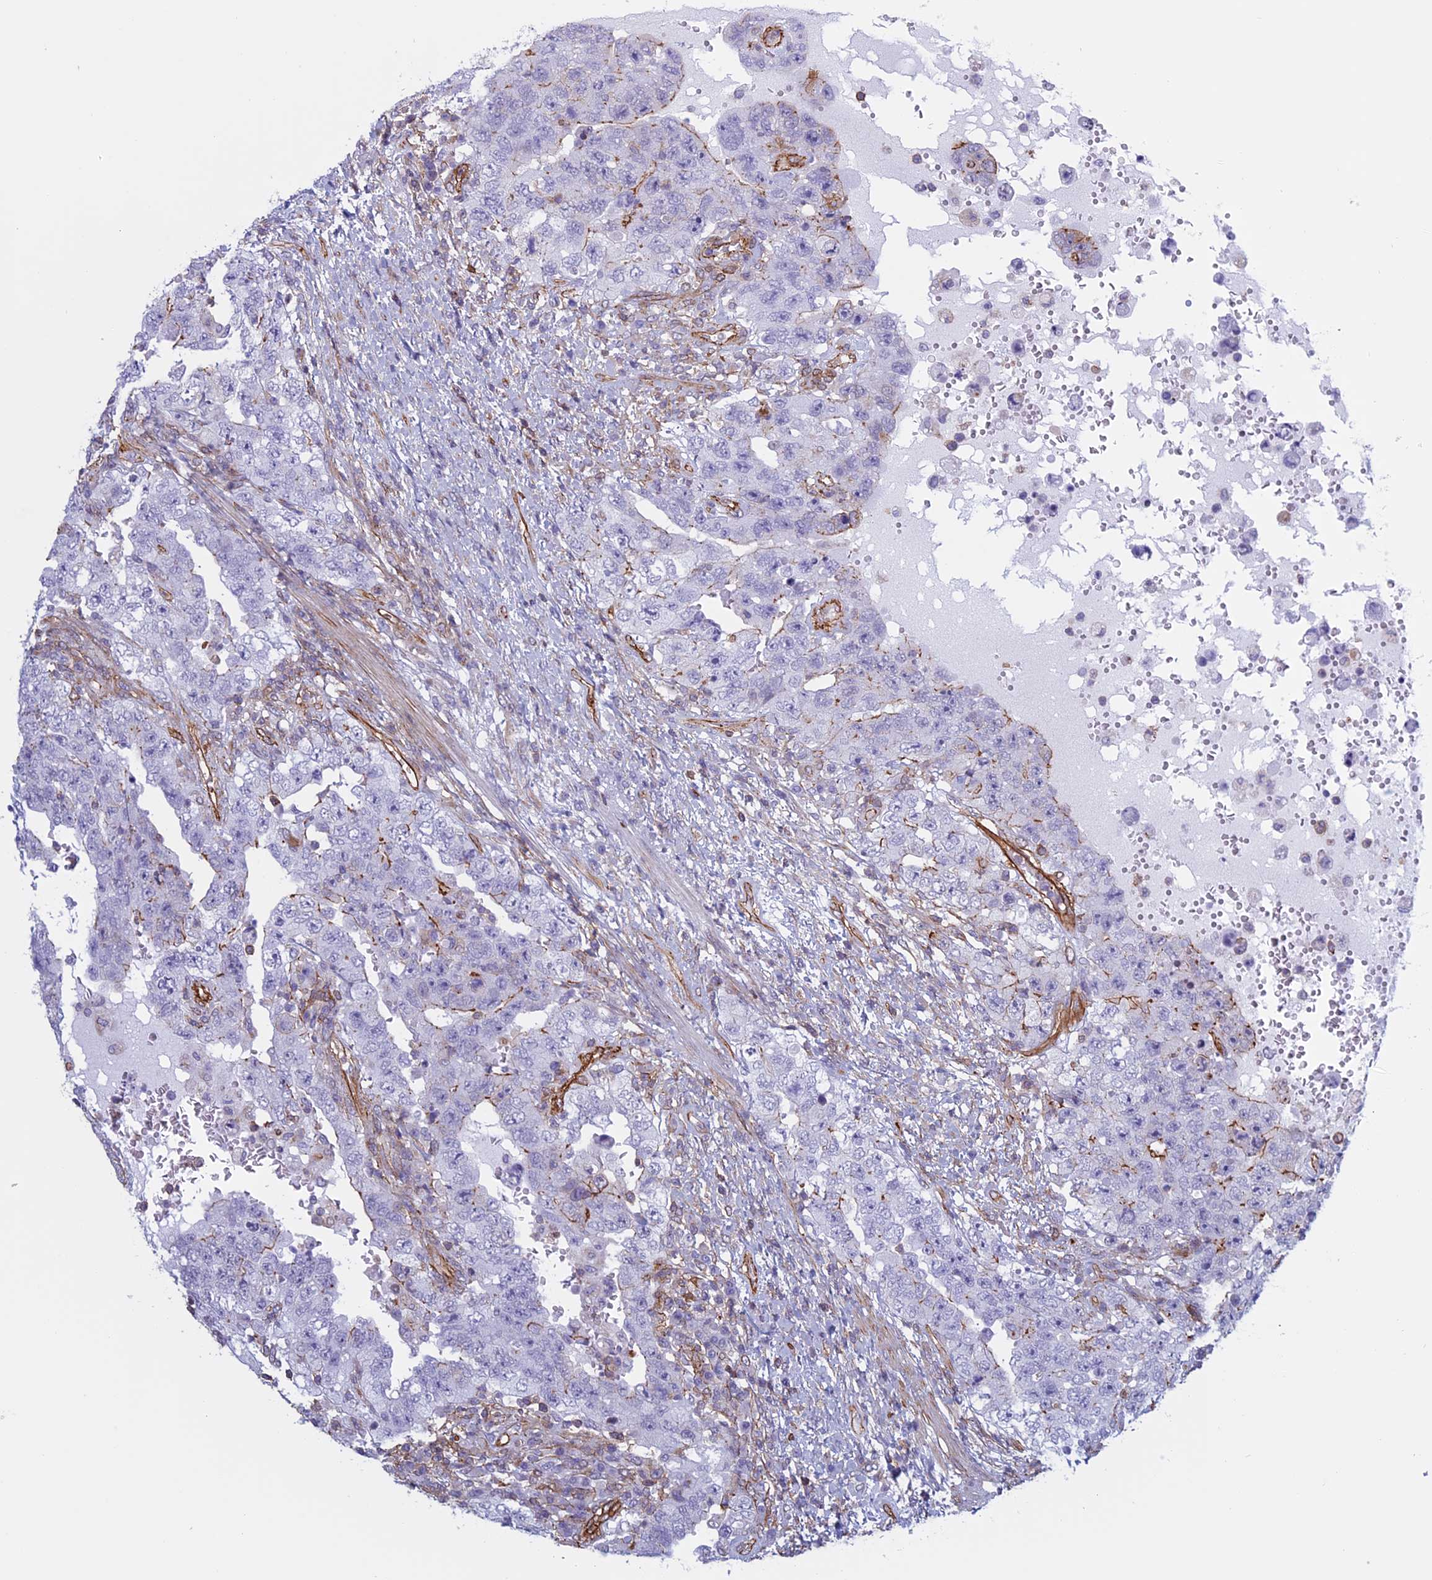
{"staining": {"intensity": "moderate", "quantity": "<25%", "location": "cytoplasmic/membranous"}, "tissue": "testis cancer", "cell_type": "Tumor cells", "image_type": "cancer", "snomed": [{"axis": "morphology", "description": "Carcinoma, Embryonal, NOS"}, {"axis": "topography", "description": "Testis"}], "caption": "Tumor cells reveal low levels of moderate cytoplasmic/membranous positivity in approximately <25% of cells in human testis cancer.", "gene": "ANGPTL2", "patient": {"sex": "male", "age": 26}}